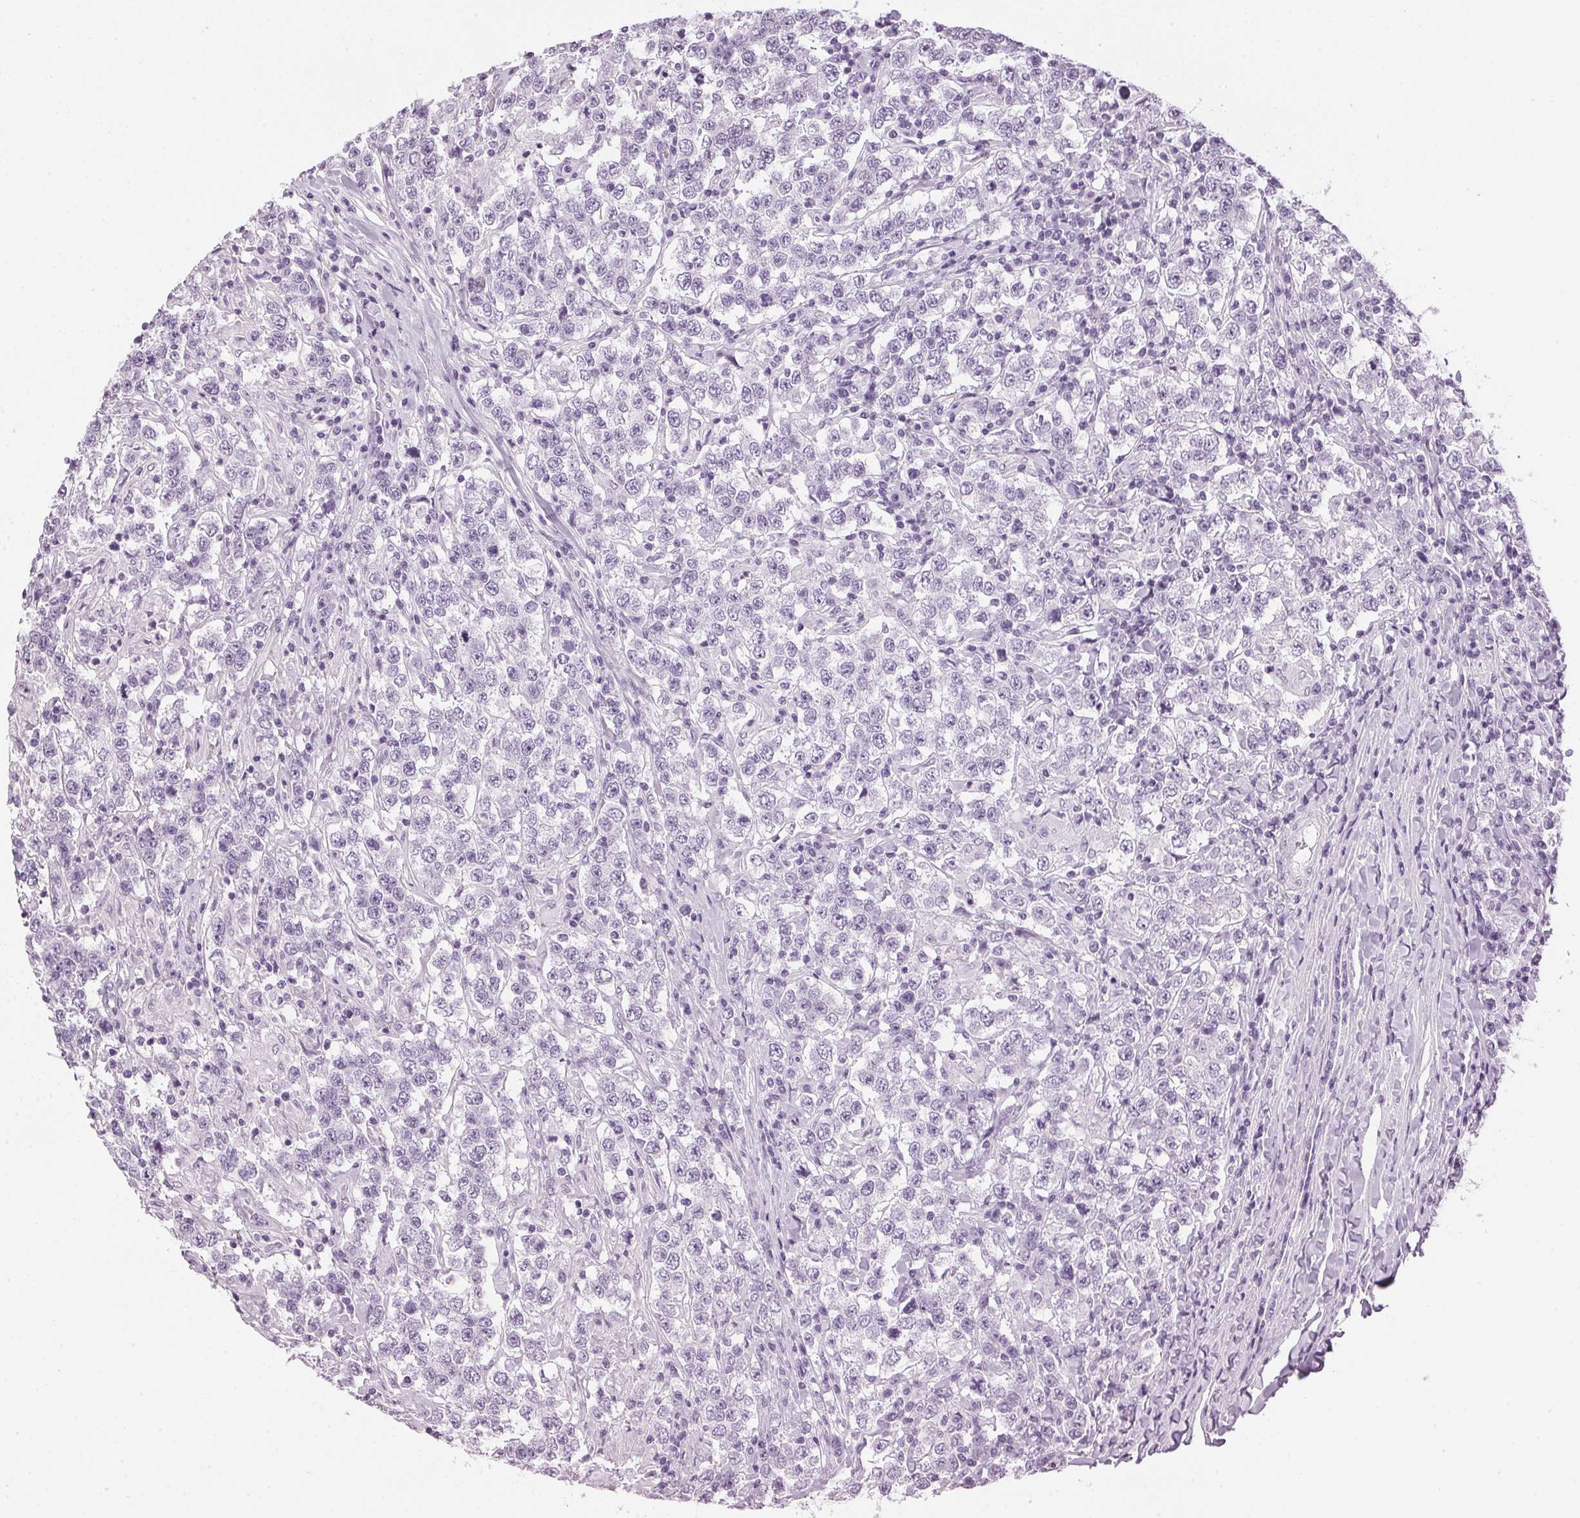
{"staining": {"intensity": "negative", "quantity": "none", "location": "none"}, "tissue": "testis cancer", "cell_type": "Tumor cells", "image_type": "cancer", "snomed": [{"axis": "morphology", "description": "Seminoma, NOS"}, {"axis": "morphology", "description": "Carcinoma, Embryonal, NOS"}, {"axis": "topography", "description": "Testis"}], "caption": "Human testis cancer stained for a protein using immunohistochemistry (IHC) exhibits no expression in tumor cells.", "gene": "SP7", "patient": {"sex": "male", "age": 41}}